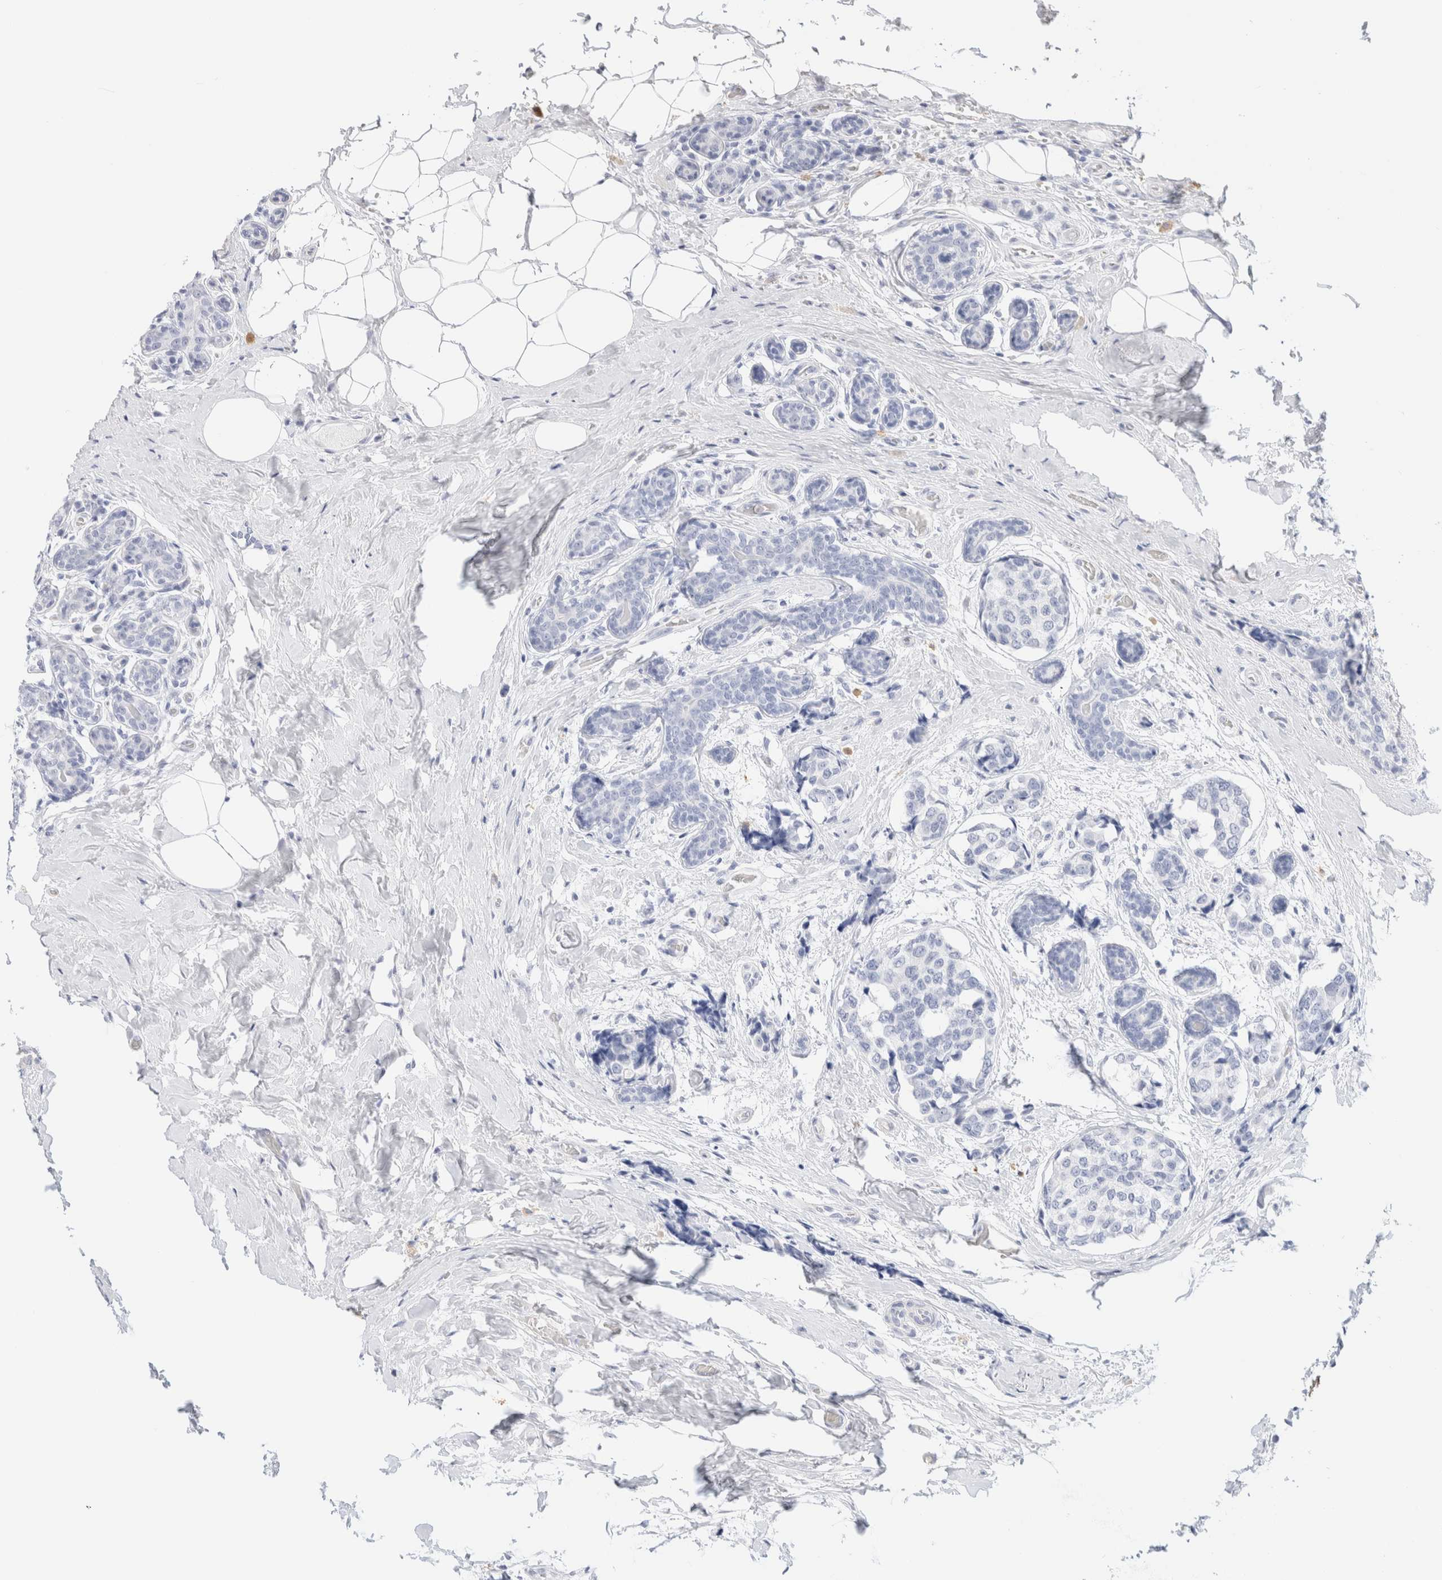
{"staining": {"intensity": "negative", "quantity": "none", "location": "none"}, "tissue": "breast cancer", "cell_type": "Tumor cells", "image_type": "cancer", "snomed": [{"axis": "morphology", "description": "Normal tissue, NOS"}, {"axis": "morphology", "description": "Duct carcinoma"}, {"axis": "topography", "description": "Breast"}], "caption": "Immunohistochemistry (IHC) photomicrograph of human breast cancer stained for a protein (brown), which reveals no positivity in tumor cells.", "gene": "ARG1", "patient": {"sex": "female", "age": 43}}